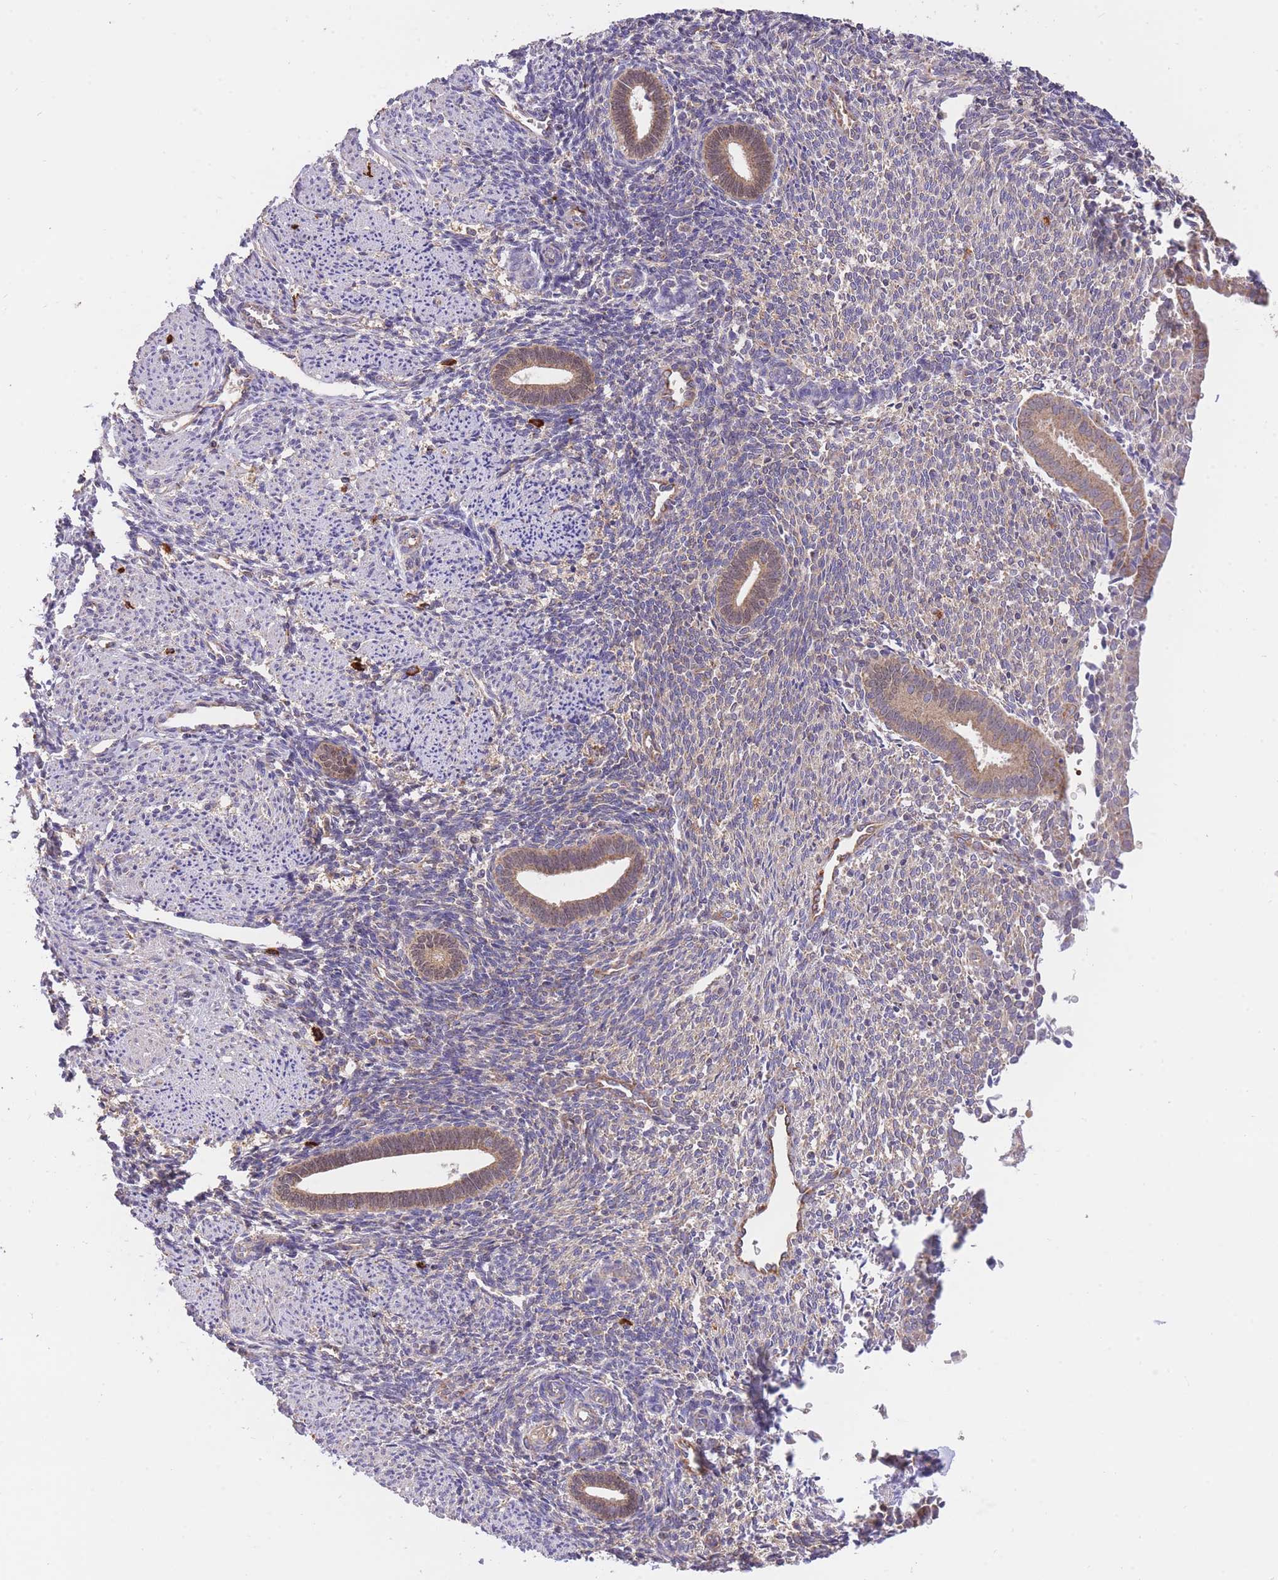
{"staining": {"intensity": "negative", "quantity": "none", "location": "none"}, "tissue": "endometrium", "cell_type": "Cells in endometrial stroma", "image_type": "normal", "snomed": [{"axis": "morphology", "description": "Normal tissue, NOS"}, {"axis": "topography", "description": "Endometrium"}], "caption": "This is an immunohistochemistry micrograph of benign endometrium. There is no positivity in cells in endometrial stroma.", "gene": "PREP", "patient": {"sex": "female", "age": 32}}